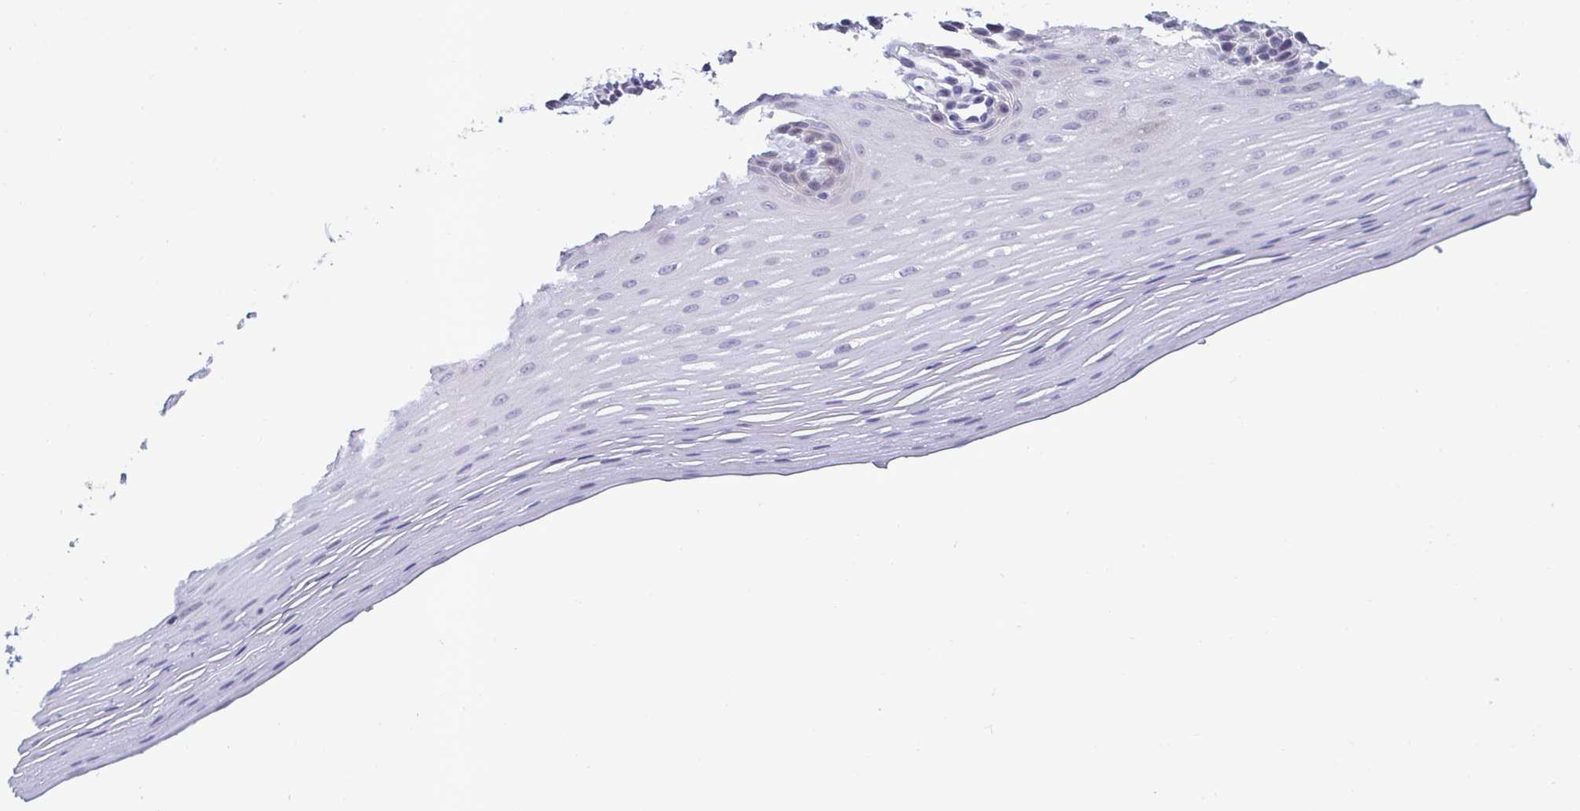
{"staining": {"intensity": "negative", "quantity": "none", "location": "none"}, "tissue": "oral mucosa", "cell_type": "Squamous epithelial cells", "image_type": "normal", "snomed": [{"axis": "morphology", "description": "Normal tissue, NOS"}, {"axis": "topography", "description": "Oral tissue"}], "caption": "DAB (3,3'-diaminobenzidine) immunohistochemical staining of normal oral mucosa displays no significant positivity in squamous epithelial cells. (DAB IHC with hematoxylin counter stain).", "gene": "GSTM1", "patient": {"sex": "female", "age": 81}}